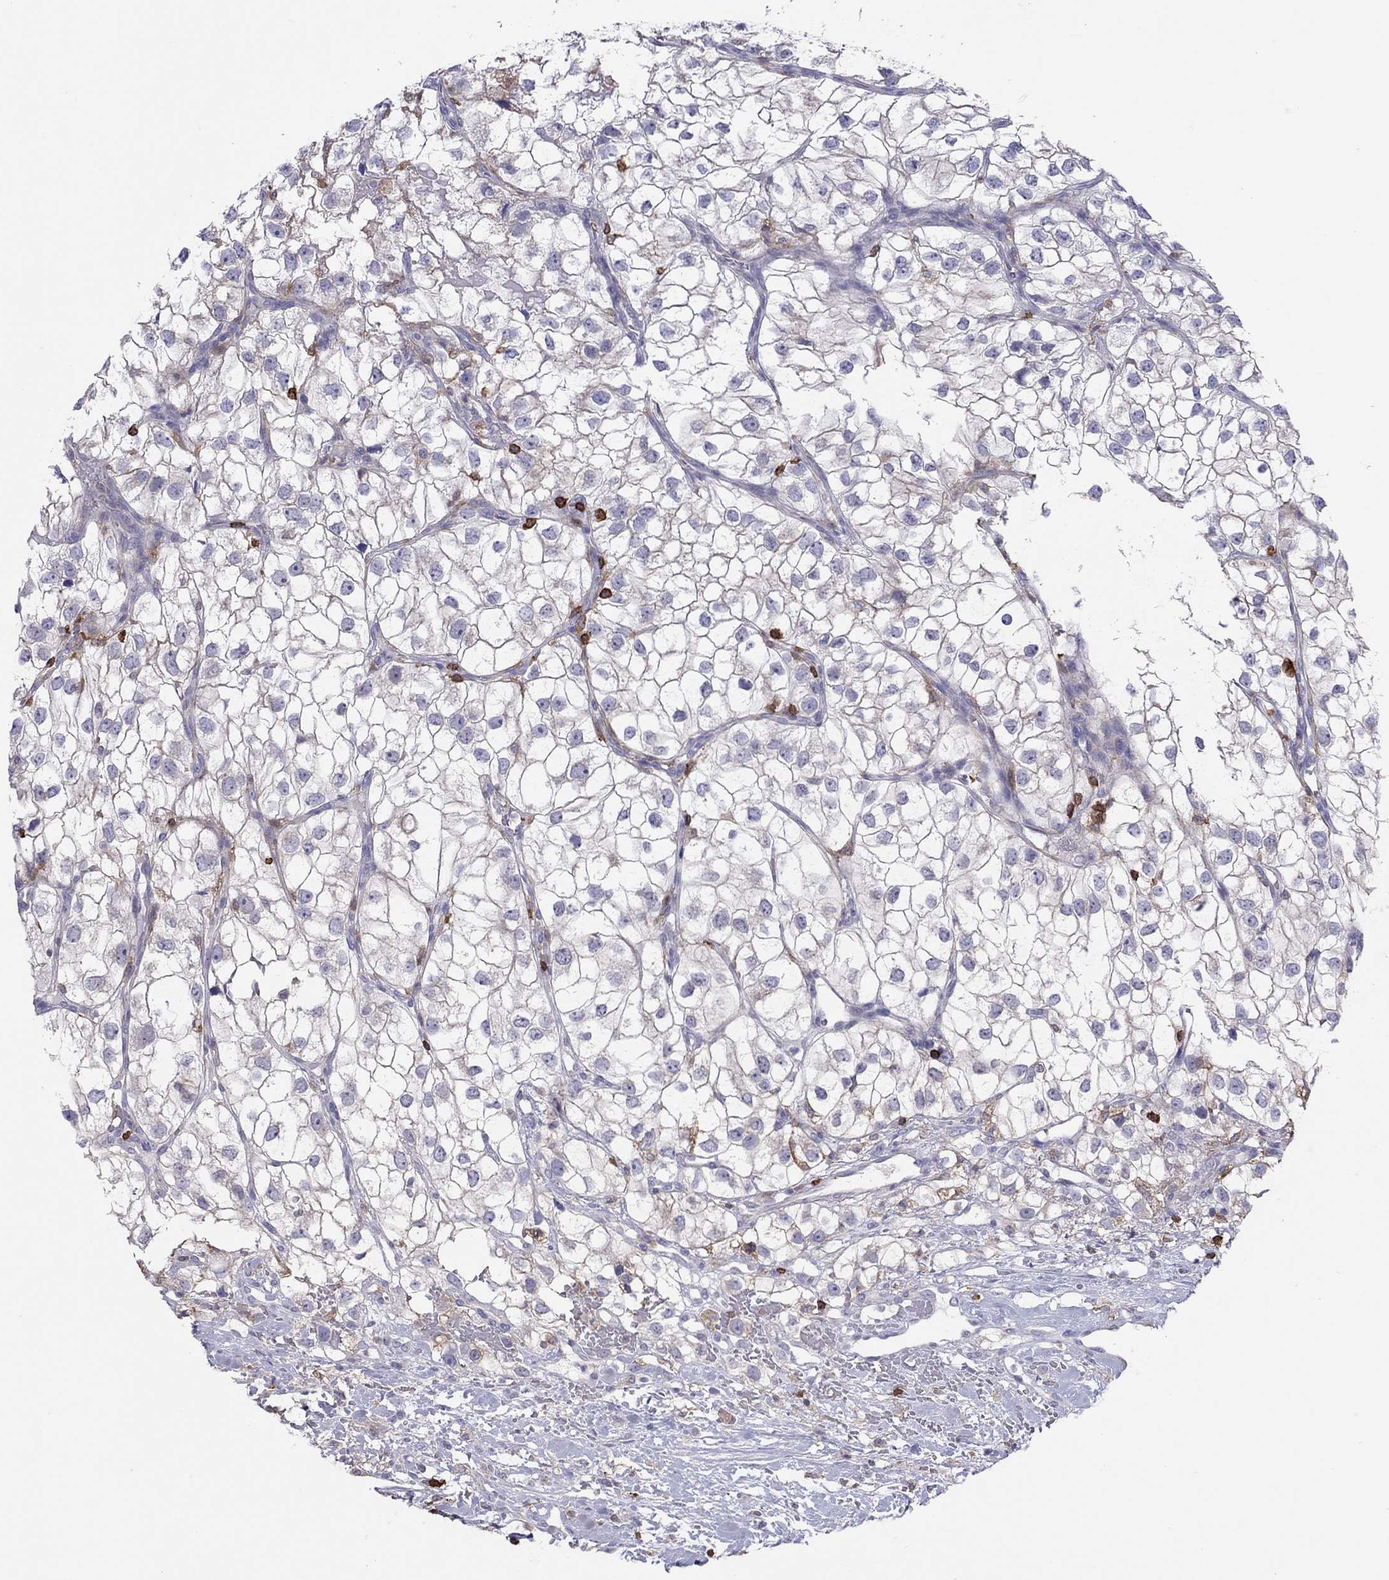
{"staining": {"intensity": "negative", "quantity": "none", "location": "none"}, "tissue": "renal cancer", "cell_type": "Tumor cells", "image_type": "cancer", "snomed": [{"axis": "morphology", "description": "Adenocarcinoma, NOS"}, {"axis": "topography", "description": "Kidney"}], "caption": "Immunohistochemical staining of renal adenocarcinoma exhibits no significant expression in tumor cells.", "gene": "MND1", "patient": {"sex": "male", "age": 59}}